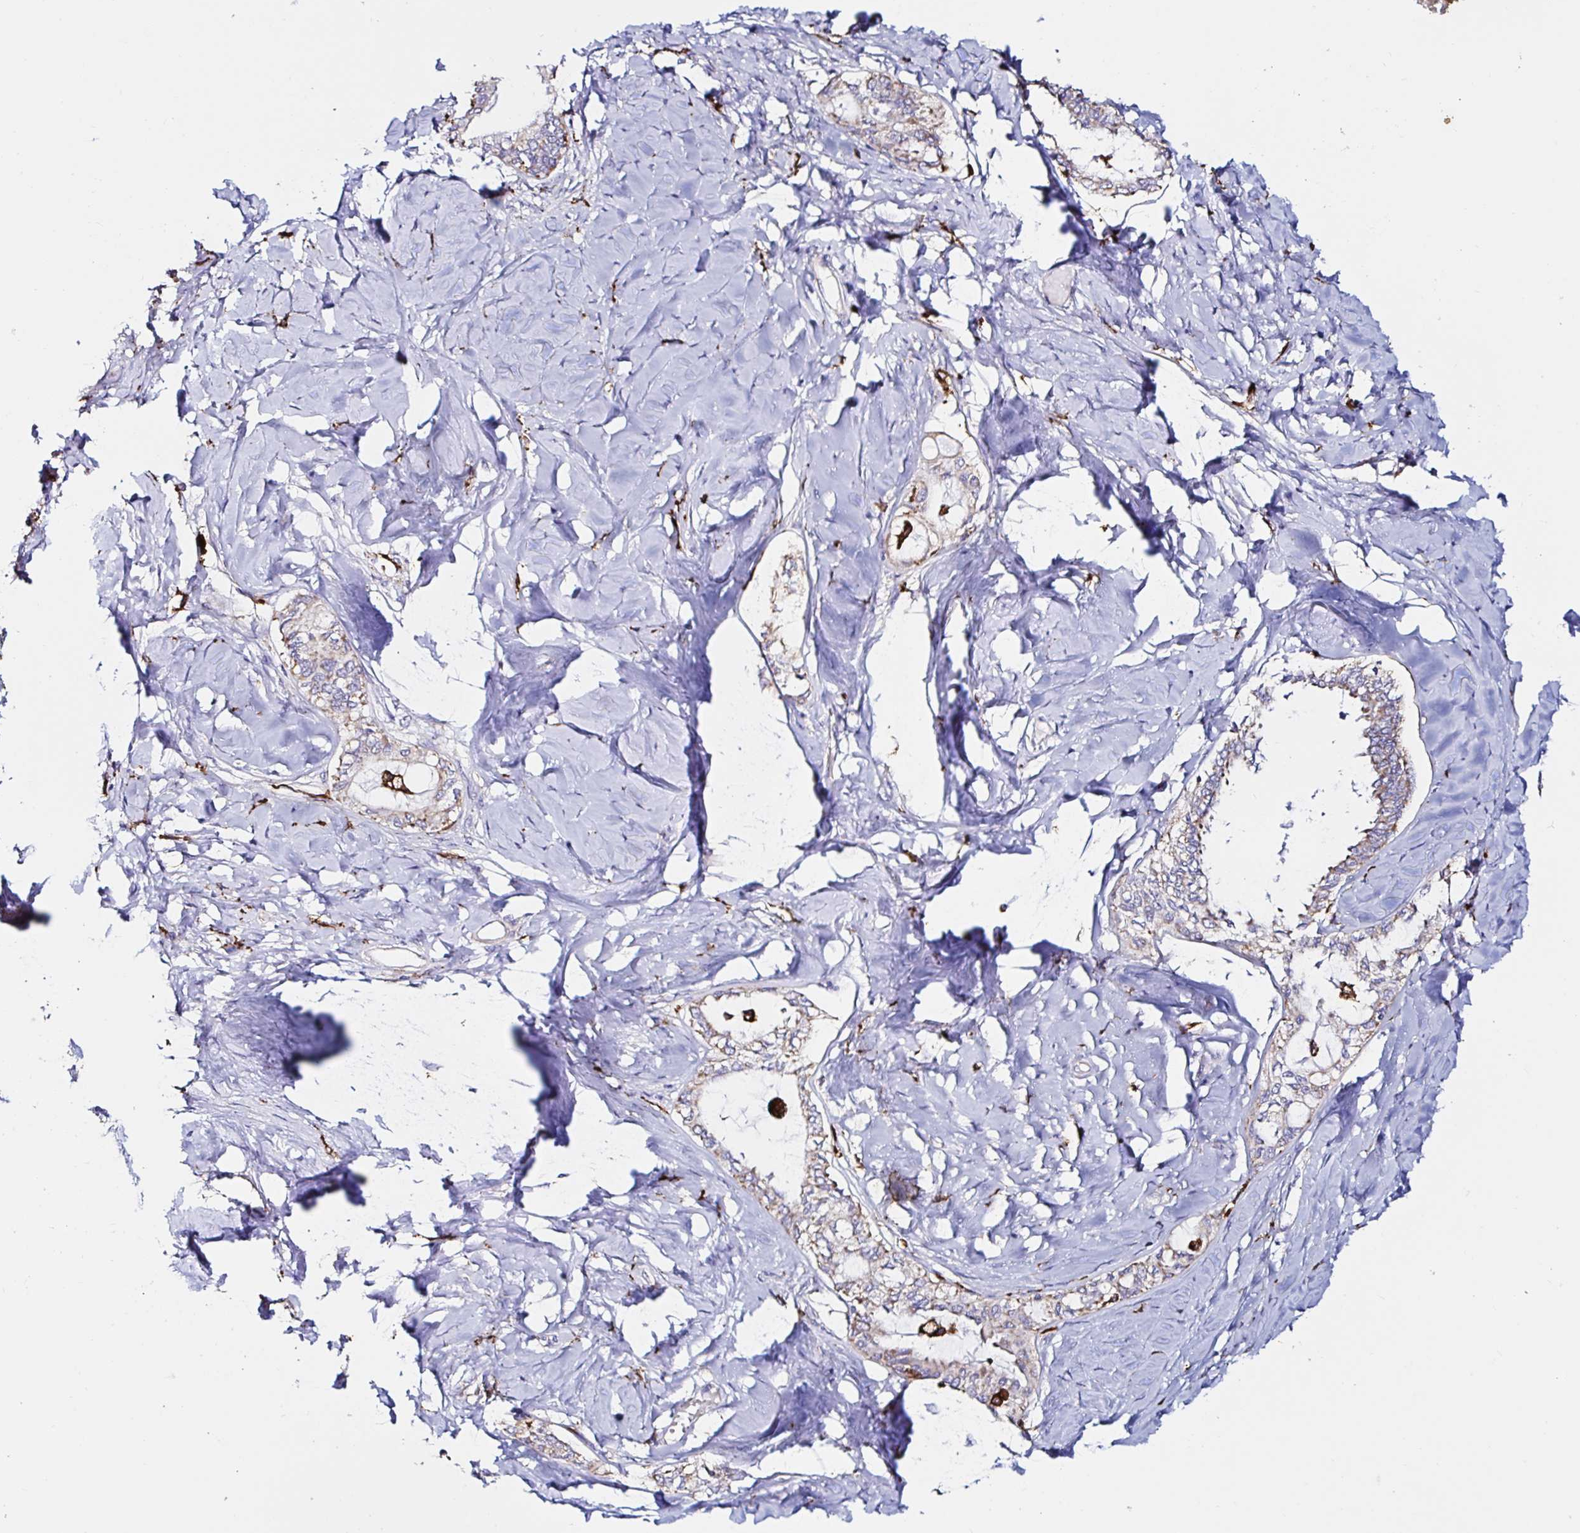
{"staining": {"intensity": "weak", "quantity": ">75%", "location": "cytoplasmic/membranous"}, "tissue": "ovarian cancer", "cell_type": "Tumor cells", "image_type": "cancer", "snomed": [{"axis": "morphology", "description": "Carcinoma, endometroid"}, {"axis": "topography", "description": "Ovary"}], "caption": "Immunohistochemistry (IHC) (DAB) staining of human endometroid carcinoma (ovarian) displays weak cytoplasmic/membranous protein staining in approximately >75% of tumor cells.", "gene": "MSR1", "patient": {"sex": "female", "age": 70}}